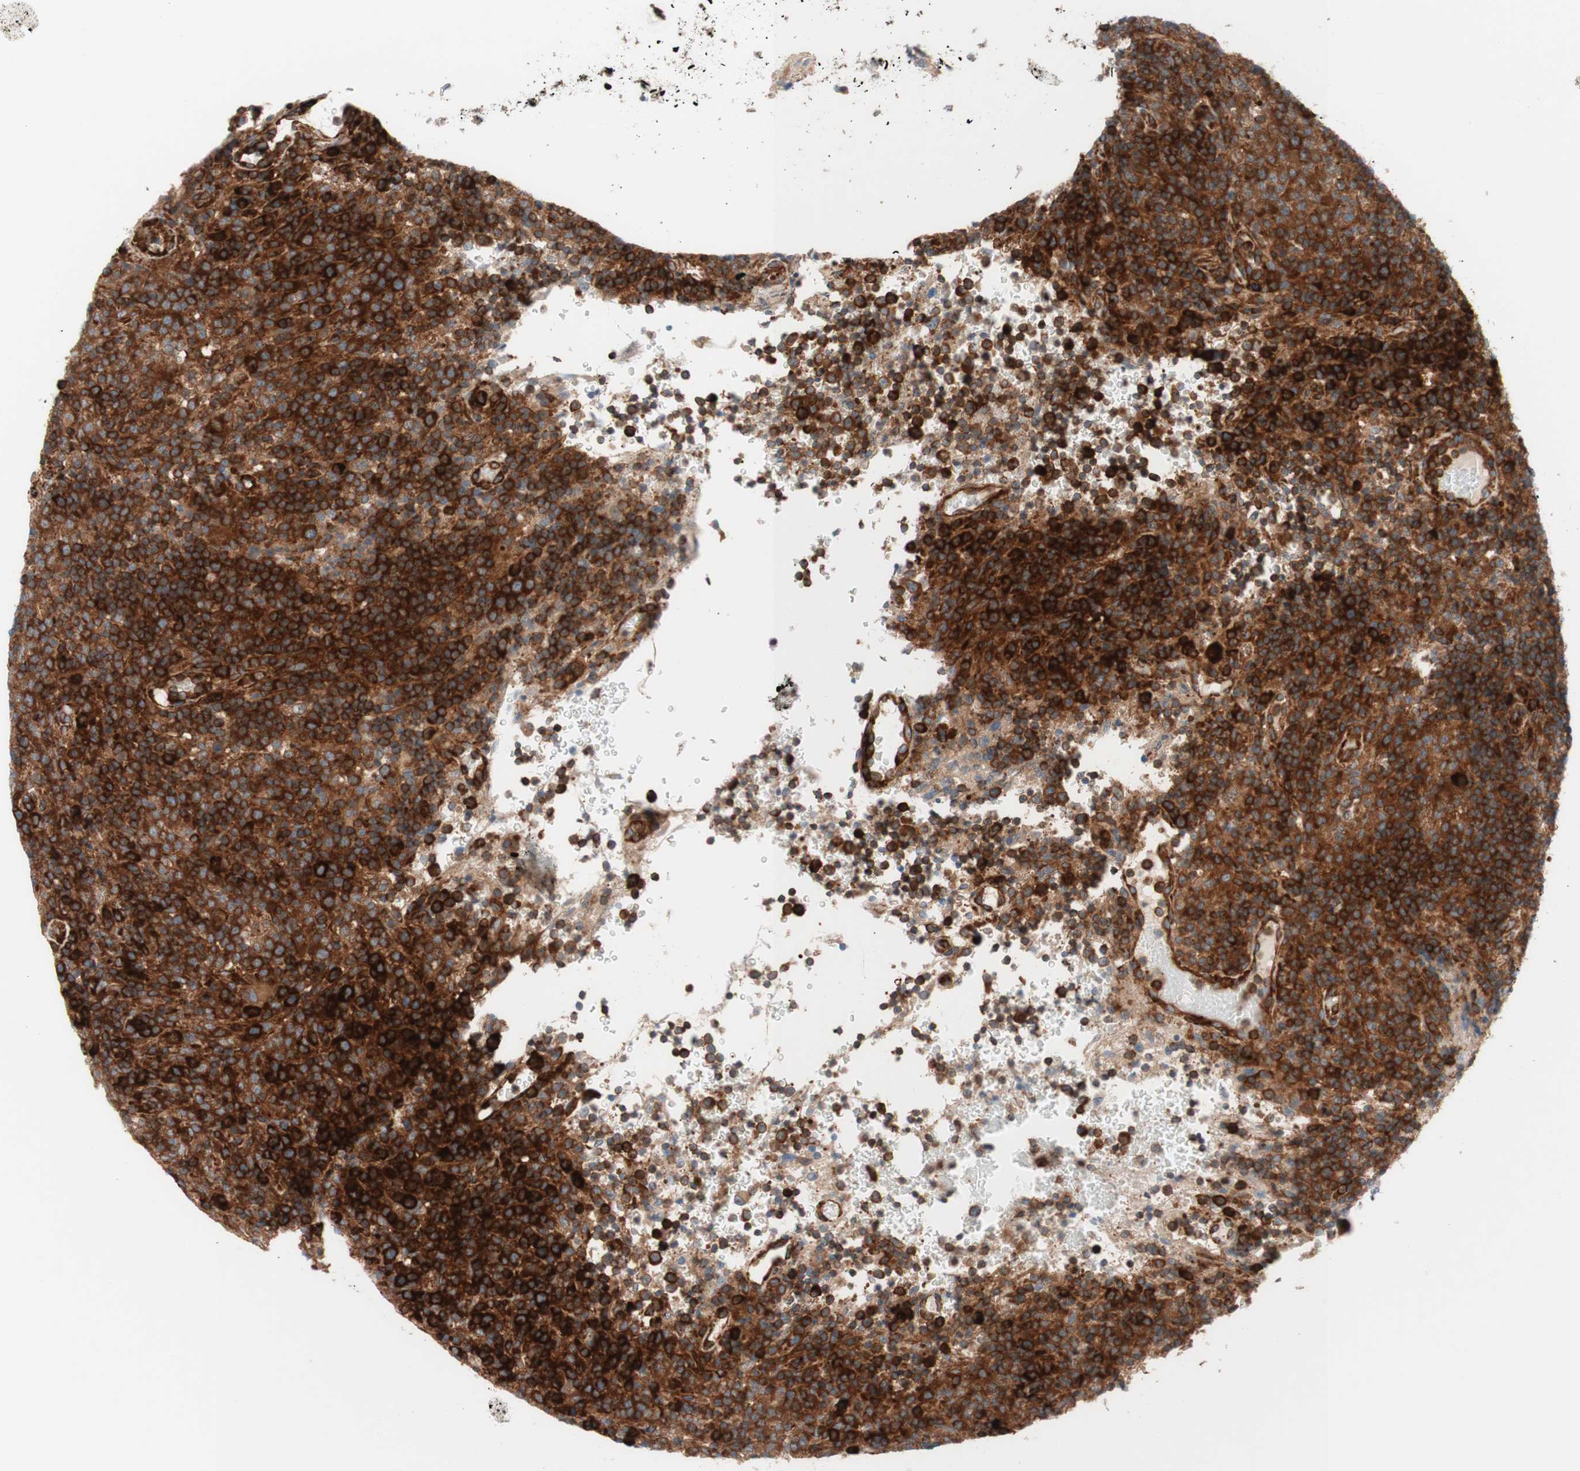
{"staining": {"intensity": "strong", "quantity": ">75%", "location": "cytoplasmic/membranous"}, "tissue": "lymphoma", "cell_type": "Tumor cells", "image_type": "cancer", "snomed": [{"axis": "morphology", "description": "Malignant lymphoma, non-Hodgkin's type, High grade"}, {"axis": "topography", "description": "Lymph node"}], "caption": "DAB (3,3'-diaminobenzidine) immunohistochemical staining of human lymphoma displays strong cytoplasmic/membranous protein expression in approximately >75% of tumor cells.", "gene": "CCN4", "patient": {"sex": "female", "age": 76}}